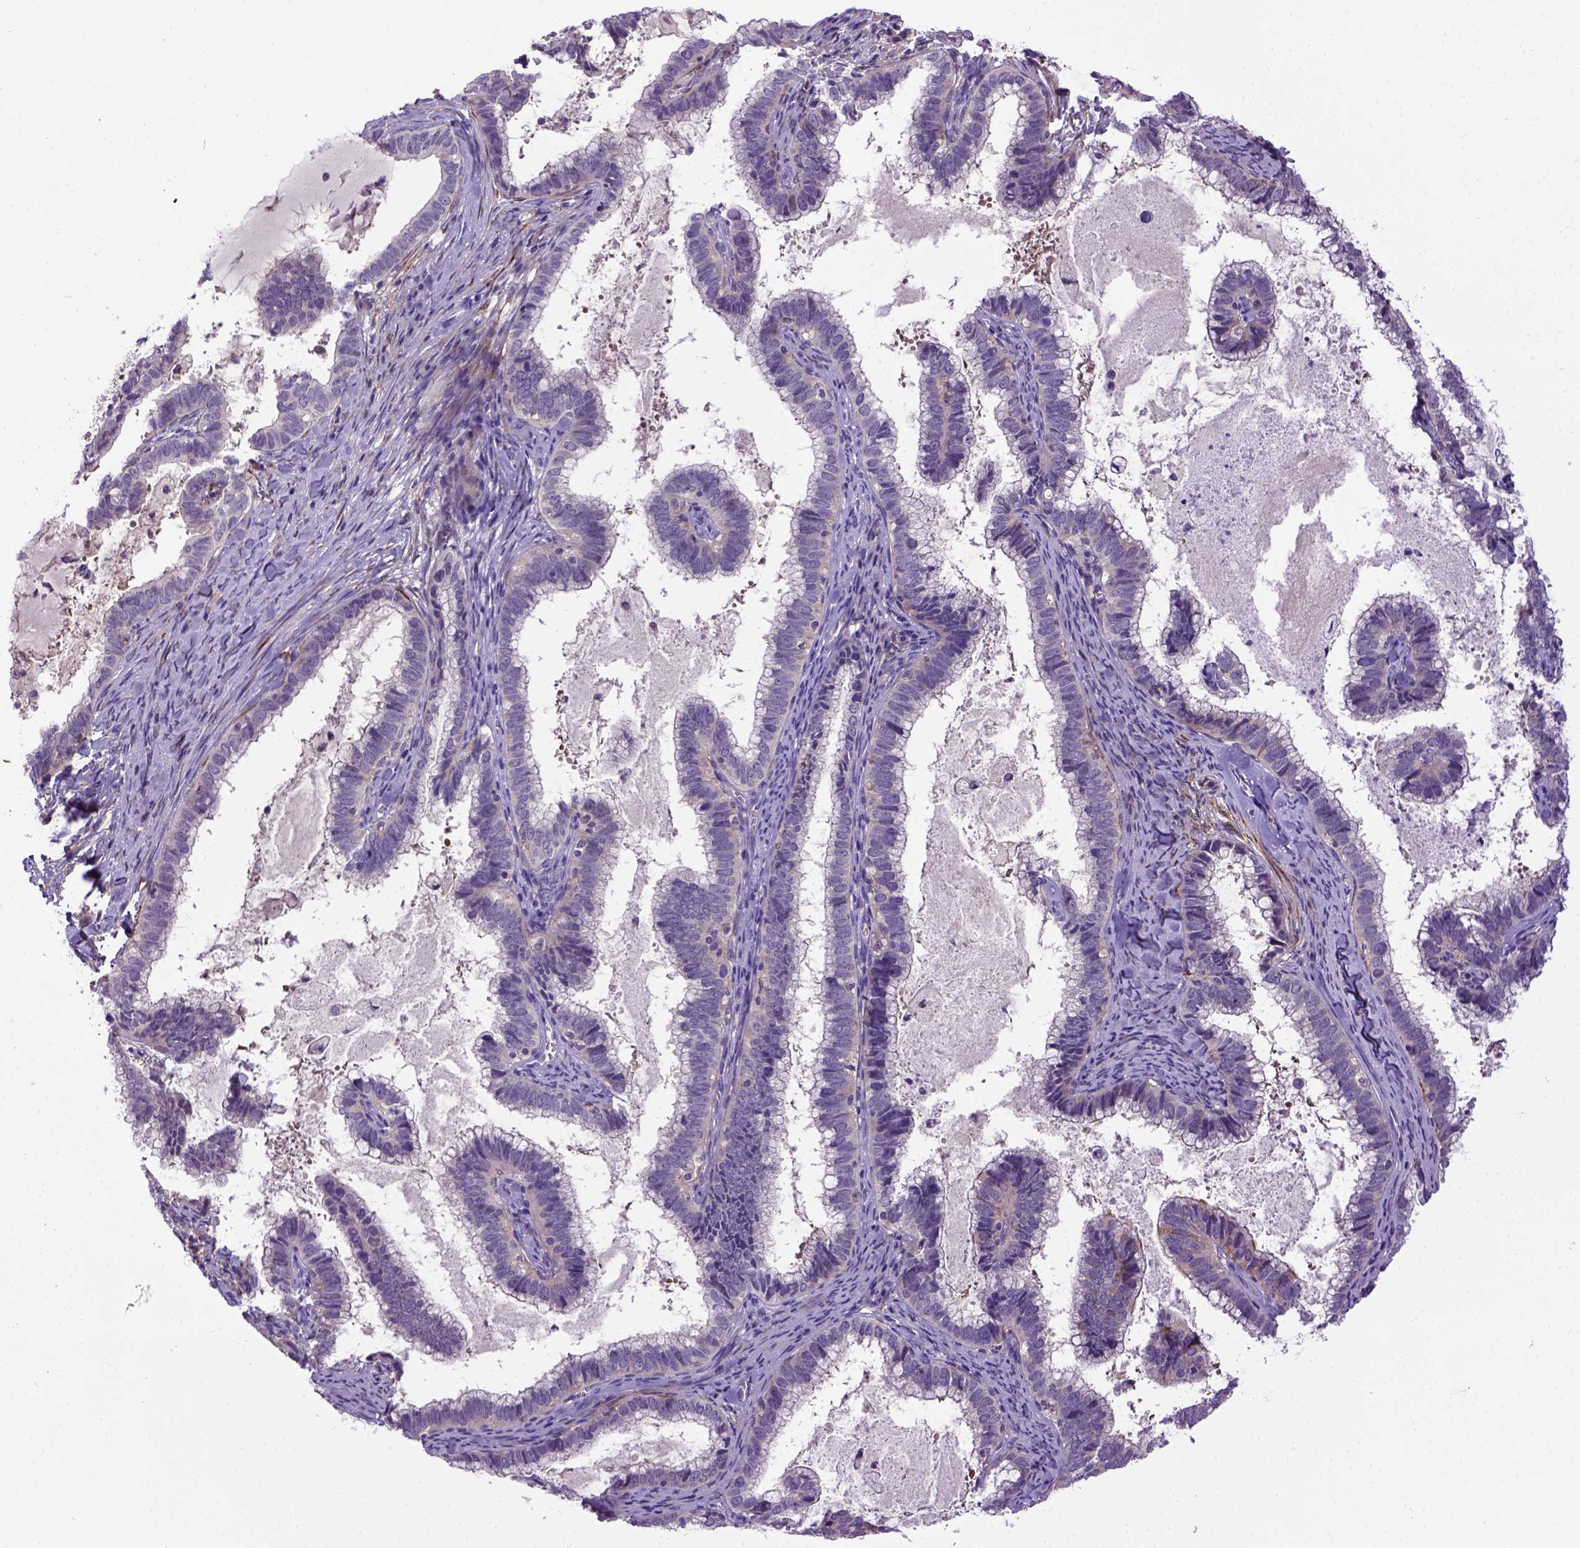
{"staining": {"intensity": "moderate", "quantity": "<25%", "location": "cytoplasmic/membranous"}, "tissue": "cervical cancer", "cell_type": "Tumor cells", "image_type": "cancer", "snomed": [{"axis": "morphology", "description": "Adenocarcinoma, NOS"}, {"axis": "topography", "description": "Cervix"}], "caption": "Cervical adenocarcinoma stained for a protein reveals moderate cytoplasmic/membranous positivity in tumor cells.", "gene": "NEK5", "patient": {"sex": "female", "age": 61}}